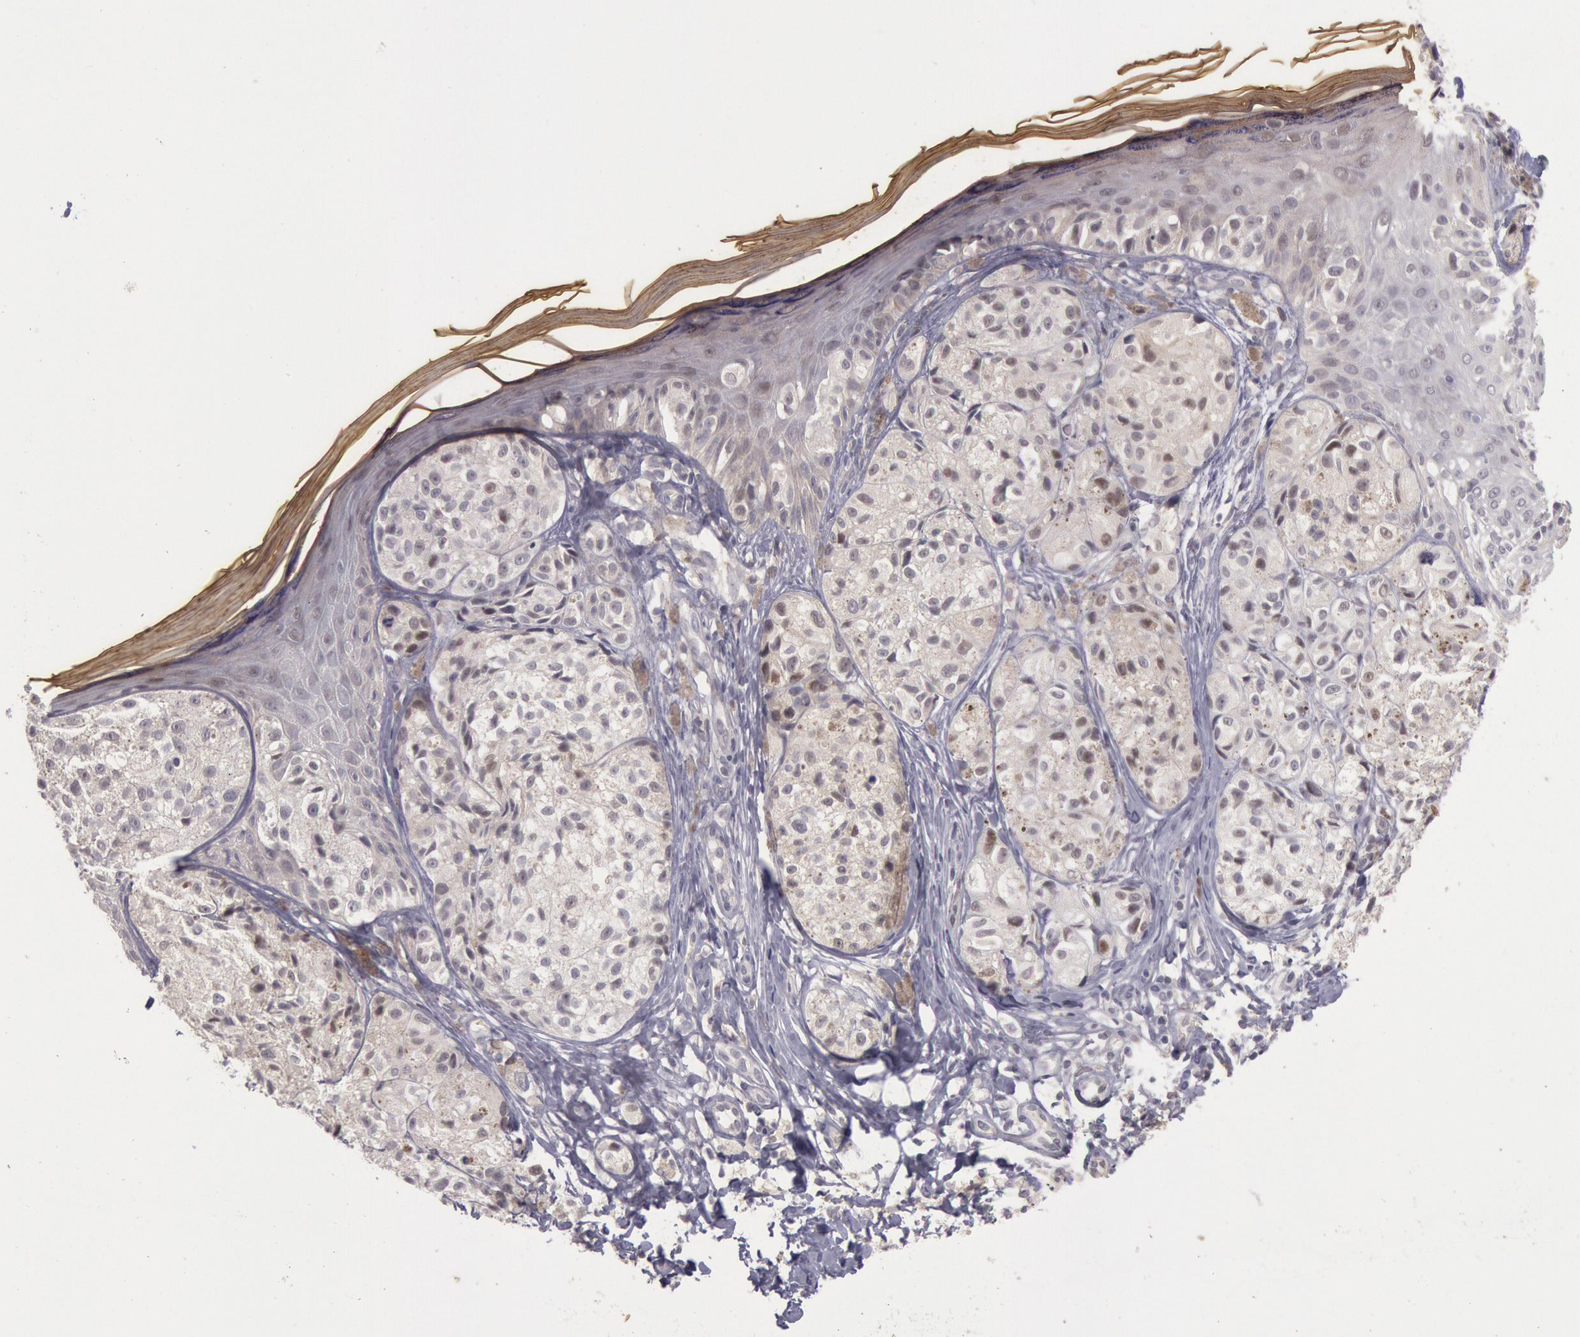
{"staining": {"intensity": "weak", "quantity": "25%-75%", "location": "cytoplasmic/membranous"}, "tissue": "melanoma", "cell_type": "Tumor cells", "image_type": "cancer", "snomed": [{"axis": "morphology", "description": "Malignant melanoma, NOS"}, {"axis": "topography", "description": "Skin"}], "caption": "Immunohistochemical staining of human malignant melanoma reveals low levels of weak cytoplasmic/membranous protein expression in approximately 25%-75% of tumor cells.", "gene": "TRIB2", "patient": {"sex": "male", "age": 57}}